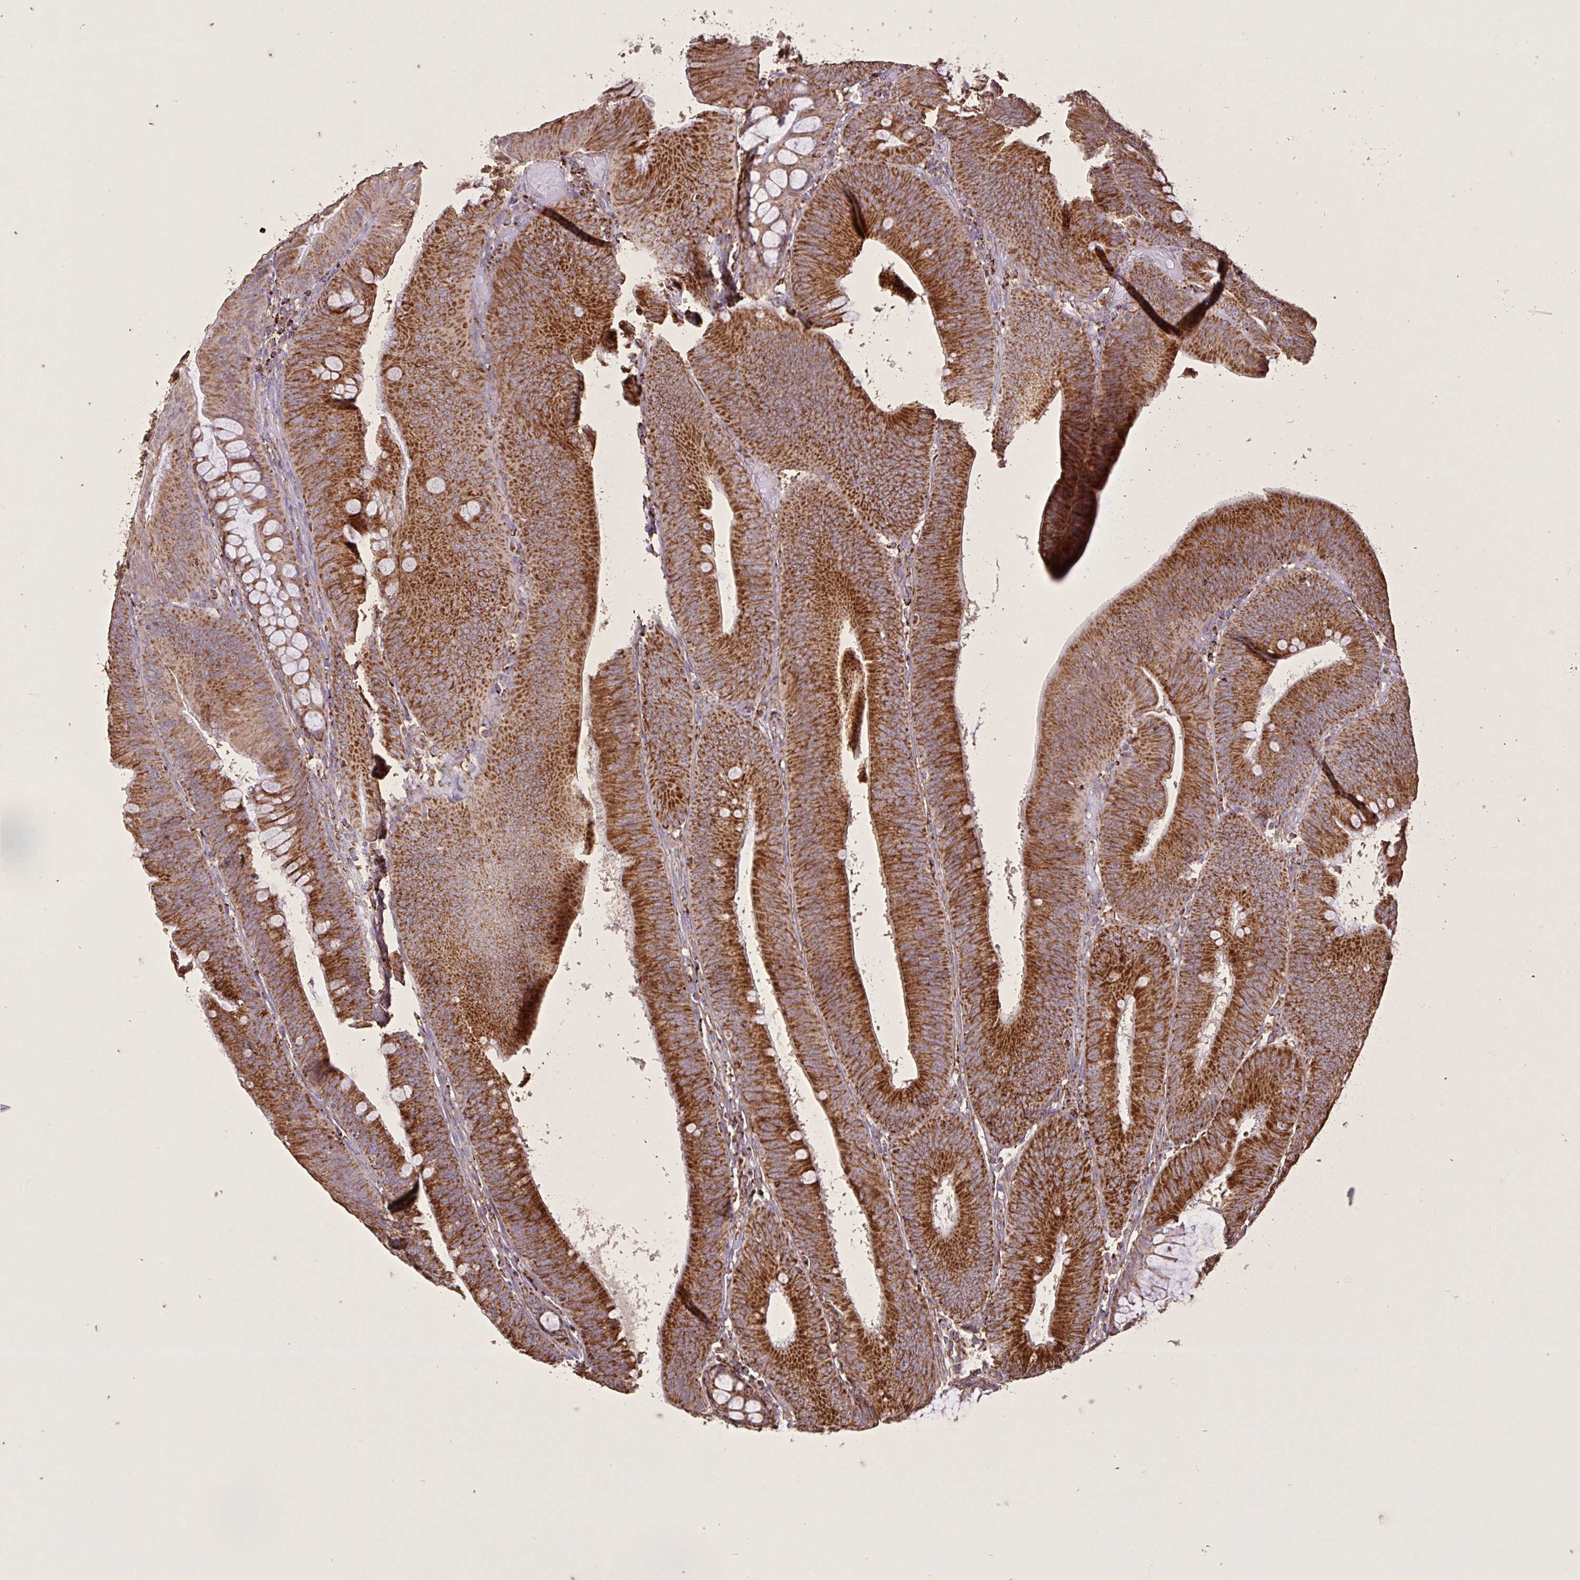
{"staining": {"intensity": "strong", "quantity": ">75%", "location": "cytoplasmic/membranous"}, "tissue": "colorectal cancer", "cell_type": "Tumor cells", "image_type": "cancer", "snomed": [{"axis": "morphology", "description": "Adenocarcinoma, NOS"}, {"axis": "topography", "description": "Colon"}], "caption": "Brown immunohistochemical staining in colorectal cancer (adenocarcinoma) shows strong cytoplasmic/membranous staining in approximately >75% of tumor cells. (Stains: DAB in brown, nuclei in blue, Microscopy: brightfield microscopy at high magnification).", "gene": "AGK", "patient": {"sex": "male", "age": 84}}